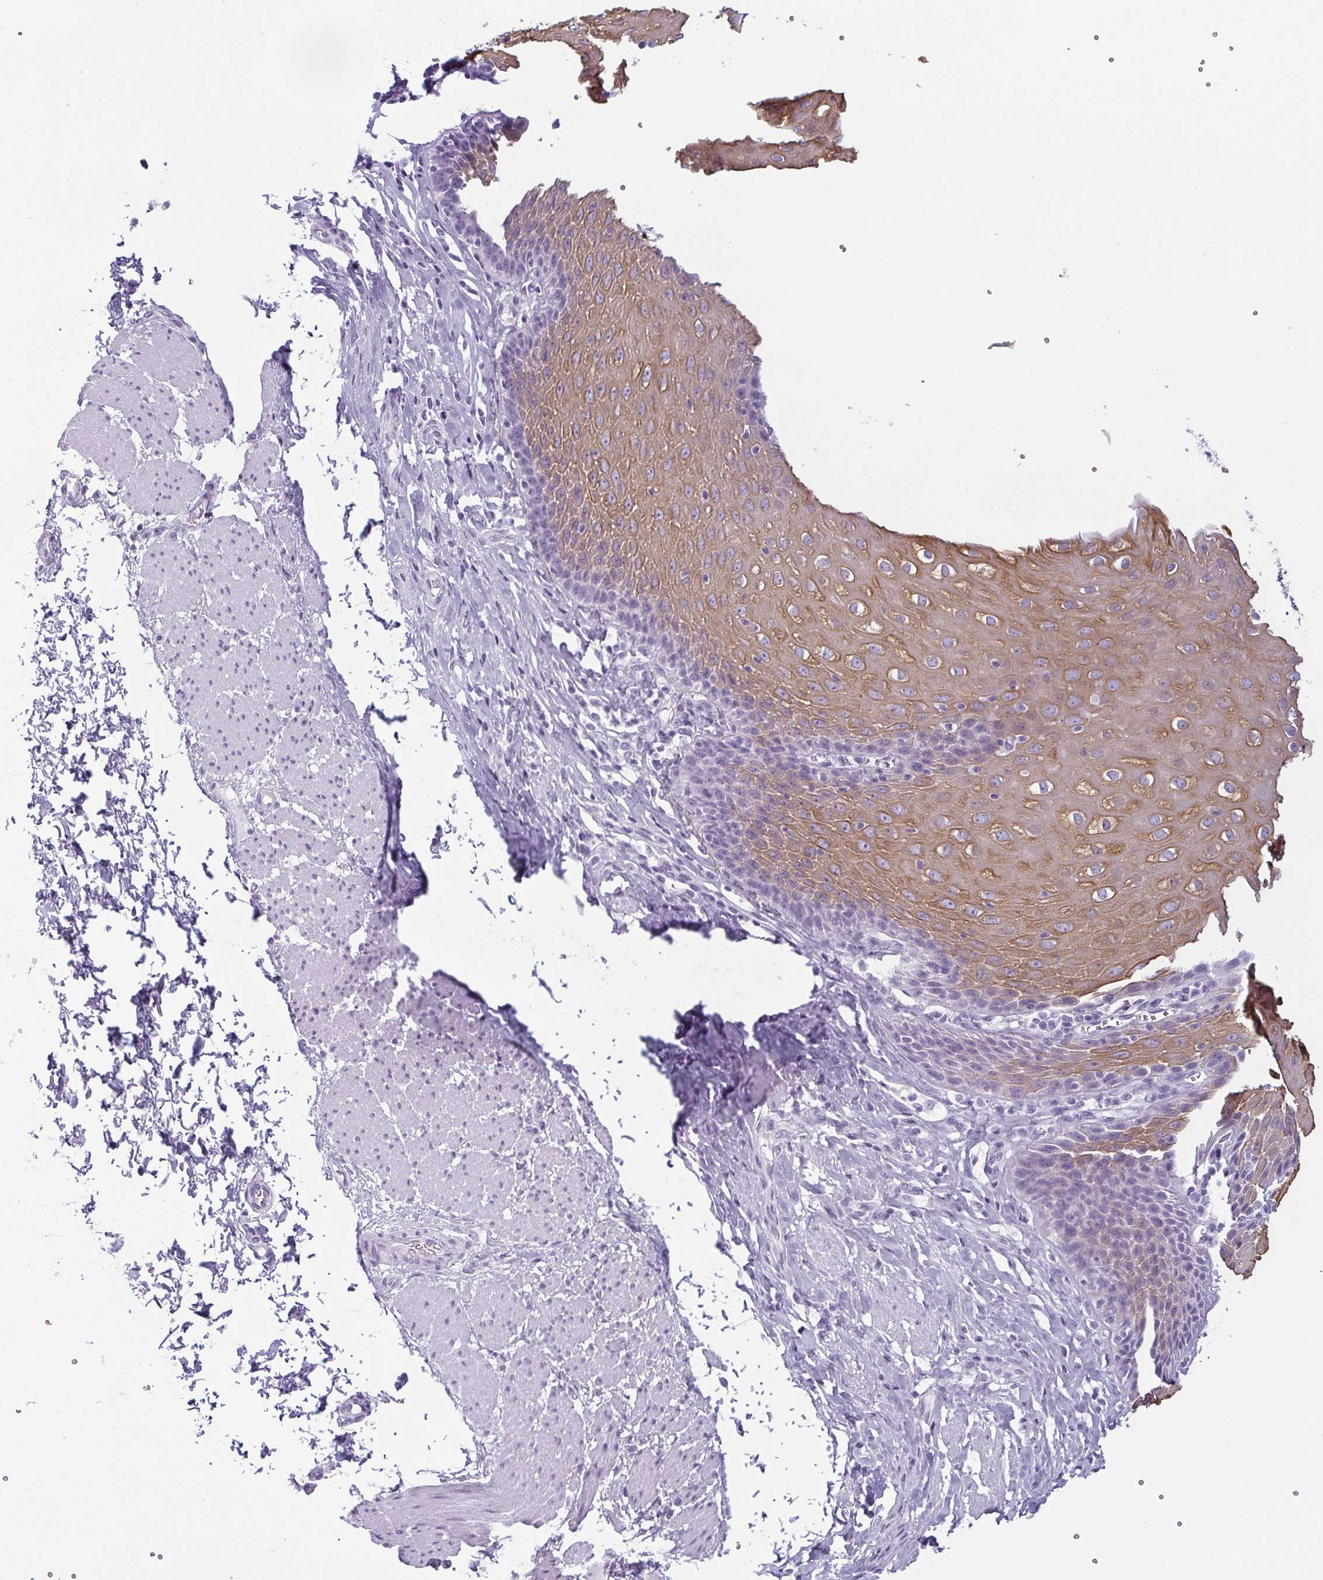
{"staining": {"intensity": "moderate", "quantity": "<25%", "location": "cytoplasmic/membranous"}, "tissue": "esophagus", "cell_type": "Squamous epithelial cells", "image_type": "normal", "snomed": [{"axis": "morphology", "description": "Normal tissue, NOS"}, {"axis": "topography", "description": "Esophagus"}], "caption": "Esophagus stained for a protein (brown) reveals moderate cytoplasmic/membranous positive expression in about <25% of squamous epithelial cells.", "gene": "KRT78", "patient": {"sex": "female", "age": 61}}